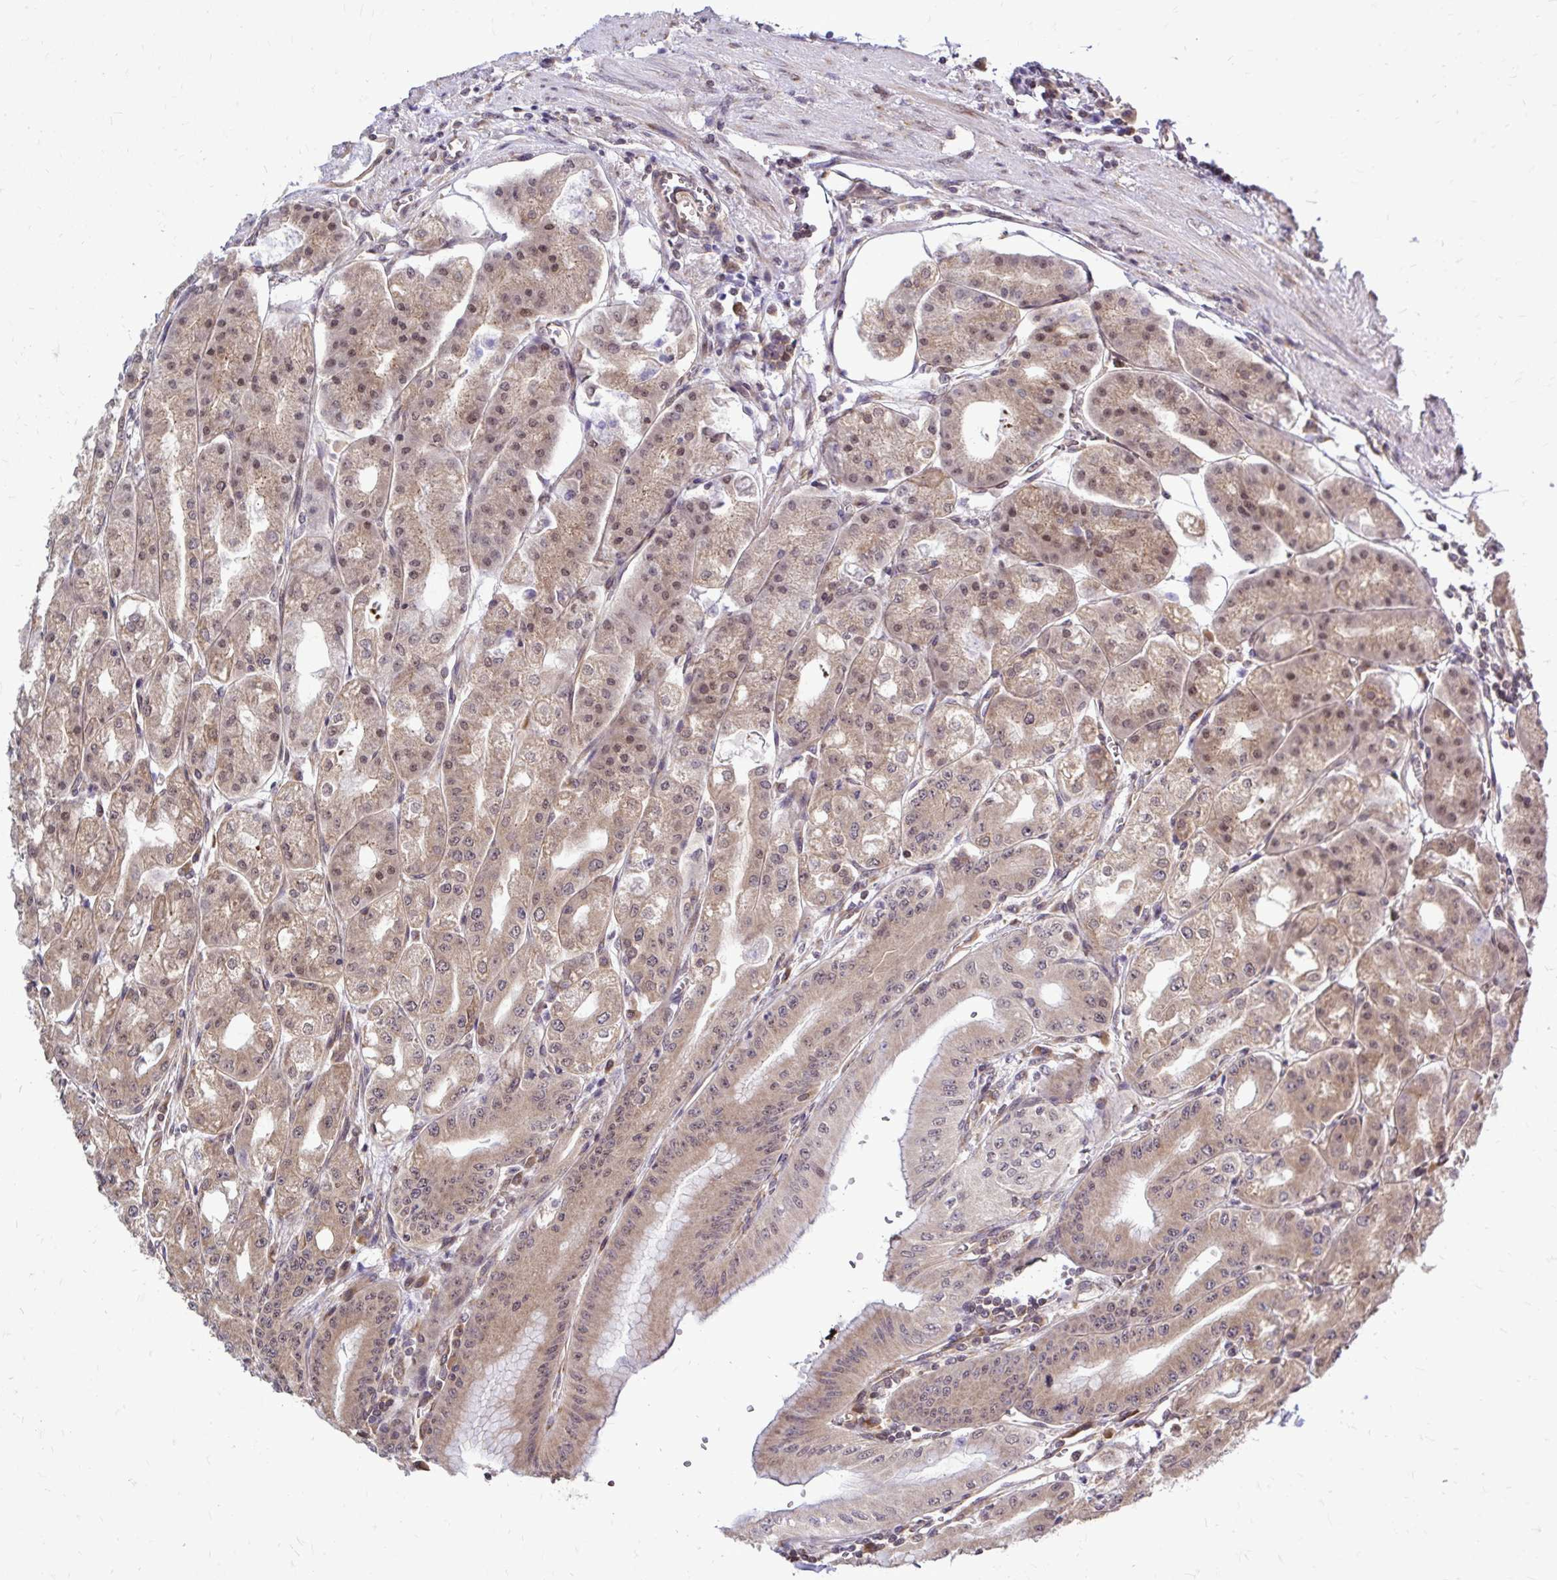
{"staining": {"intensity": "weak", "quantity": ">75%", "location": "cytoplasmic/membranous,nuclear"}, "tissue": "stomach", "cell_type": "Glandular cells", "image_type": "normal", "snomed": [{"axis": "morphology", "description": "Normal tissue, NOS"}, {"axis": "topography", "description": "Stomach, lower"}], "caption": "Immunohistochemical staining of unremarkable stomach shows >75% levels of weak cytoplasmic/membranous,nuclear protein expression in approximately >75% of glandular cells. (brown staining indicates protein expression, while blue staining denotes nuclei).", "gene": "FMR1", "patient": {"sex": "male", "age": 71}}